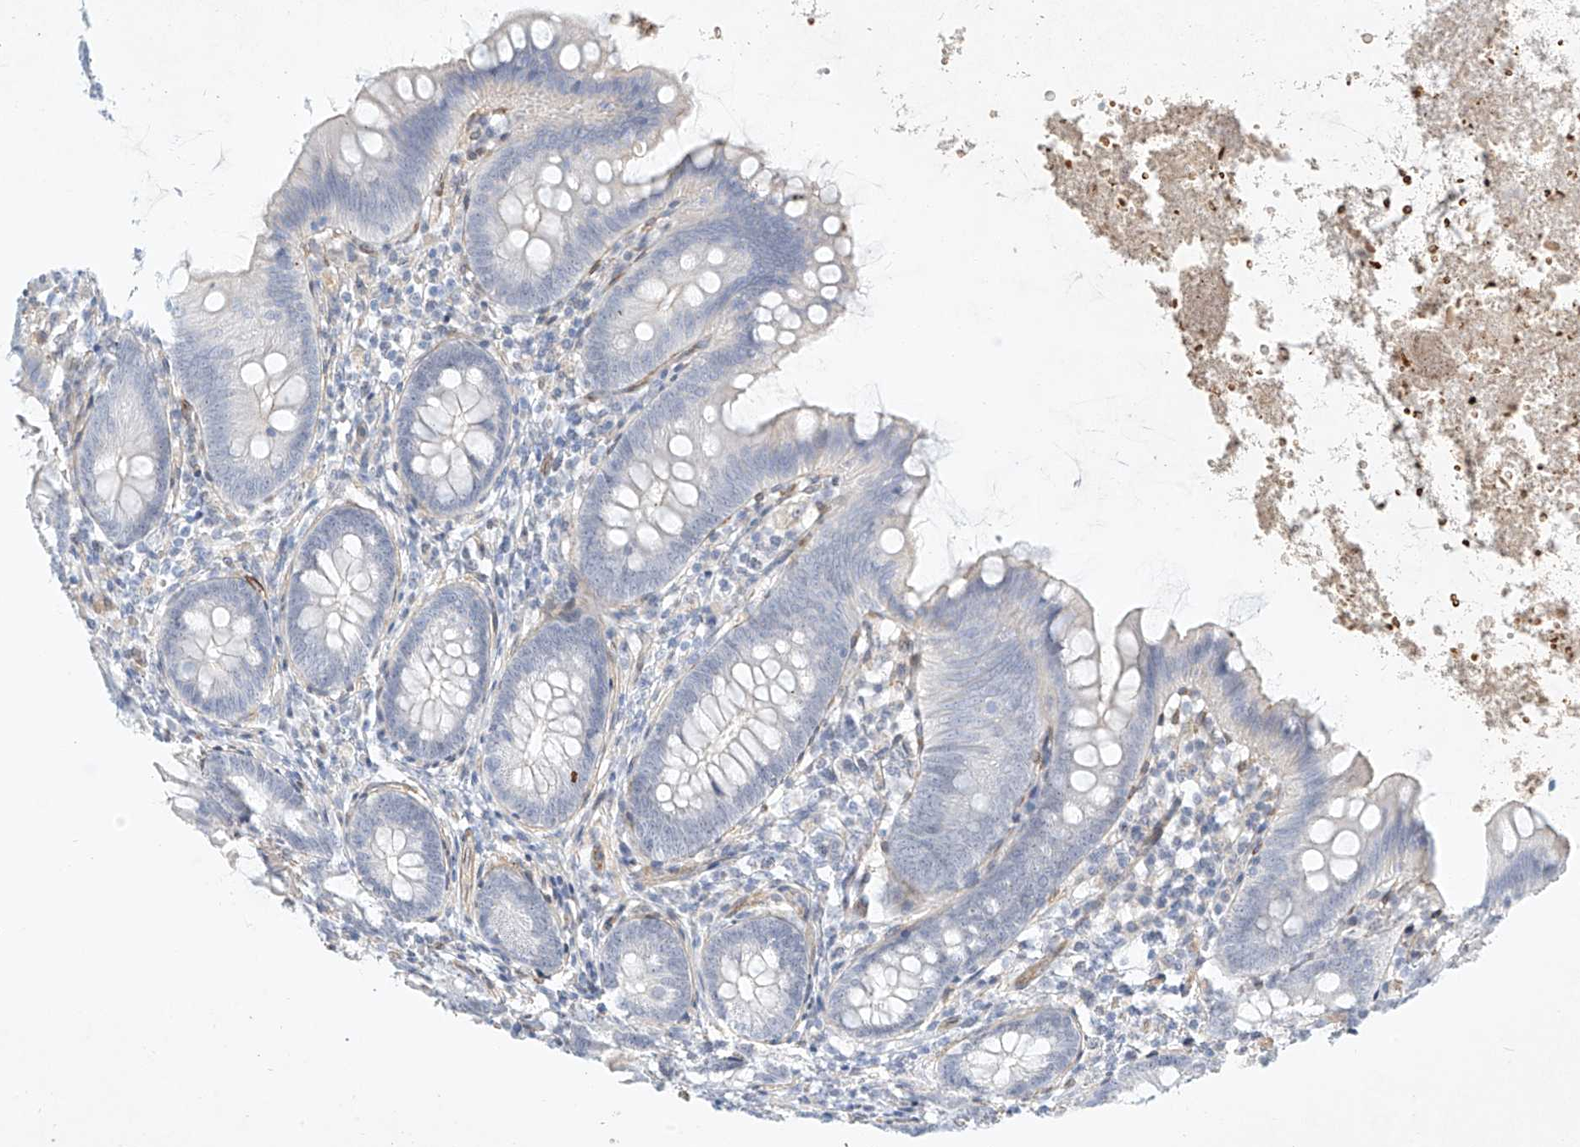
{"staining": {"intensity": "negative", "quantity": "none", "location": "none"}, "tissue": "appendix", "cell_type": "Glandular cells", "image_type": "normal", "snomed": [{"axis": "morphology", "description": "Normal tissue, NOS"}, {"axis": "topography", "description": "Appendix"}], "caption": "Histopathology image shows no significant protein positivity in glandular cells of benign appendix. (DAB (3,3'-diaminobenzidine) immunohistochemistry, high magnification).", "gene": "REEP2", "patient": {"sex": "female", "age": 62}}